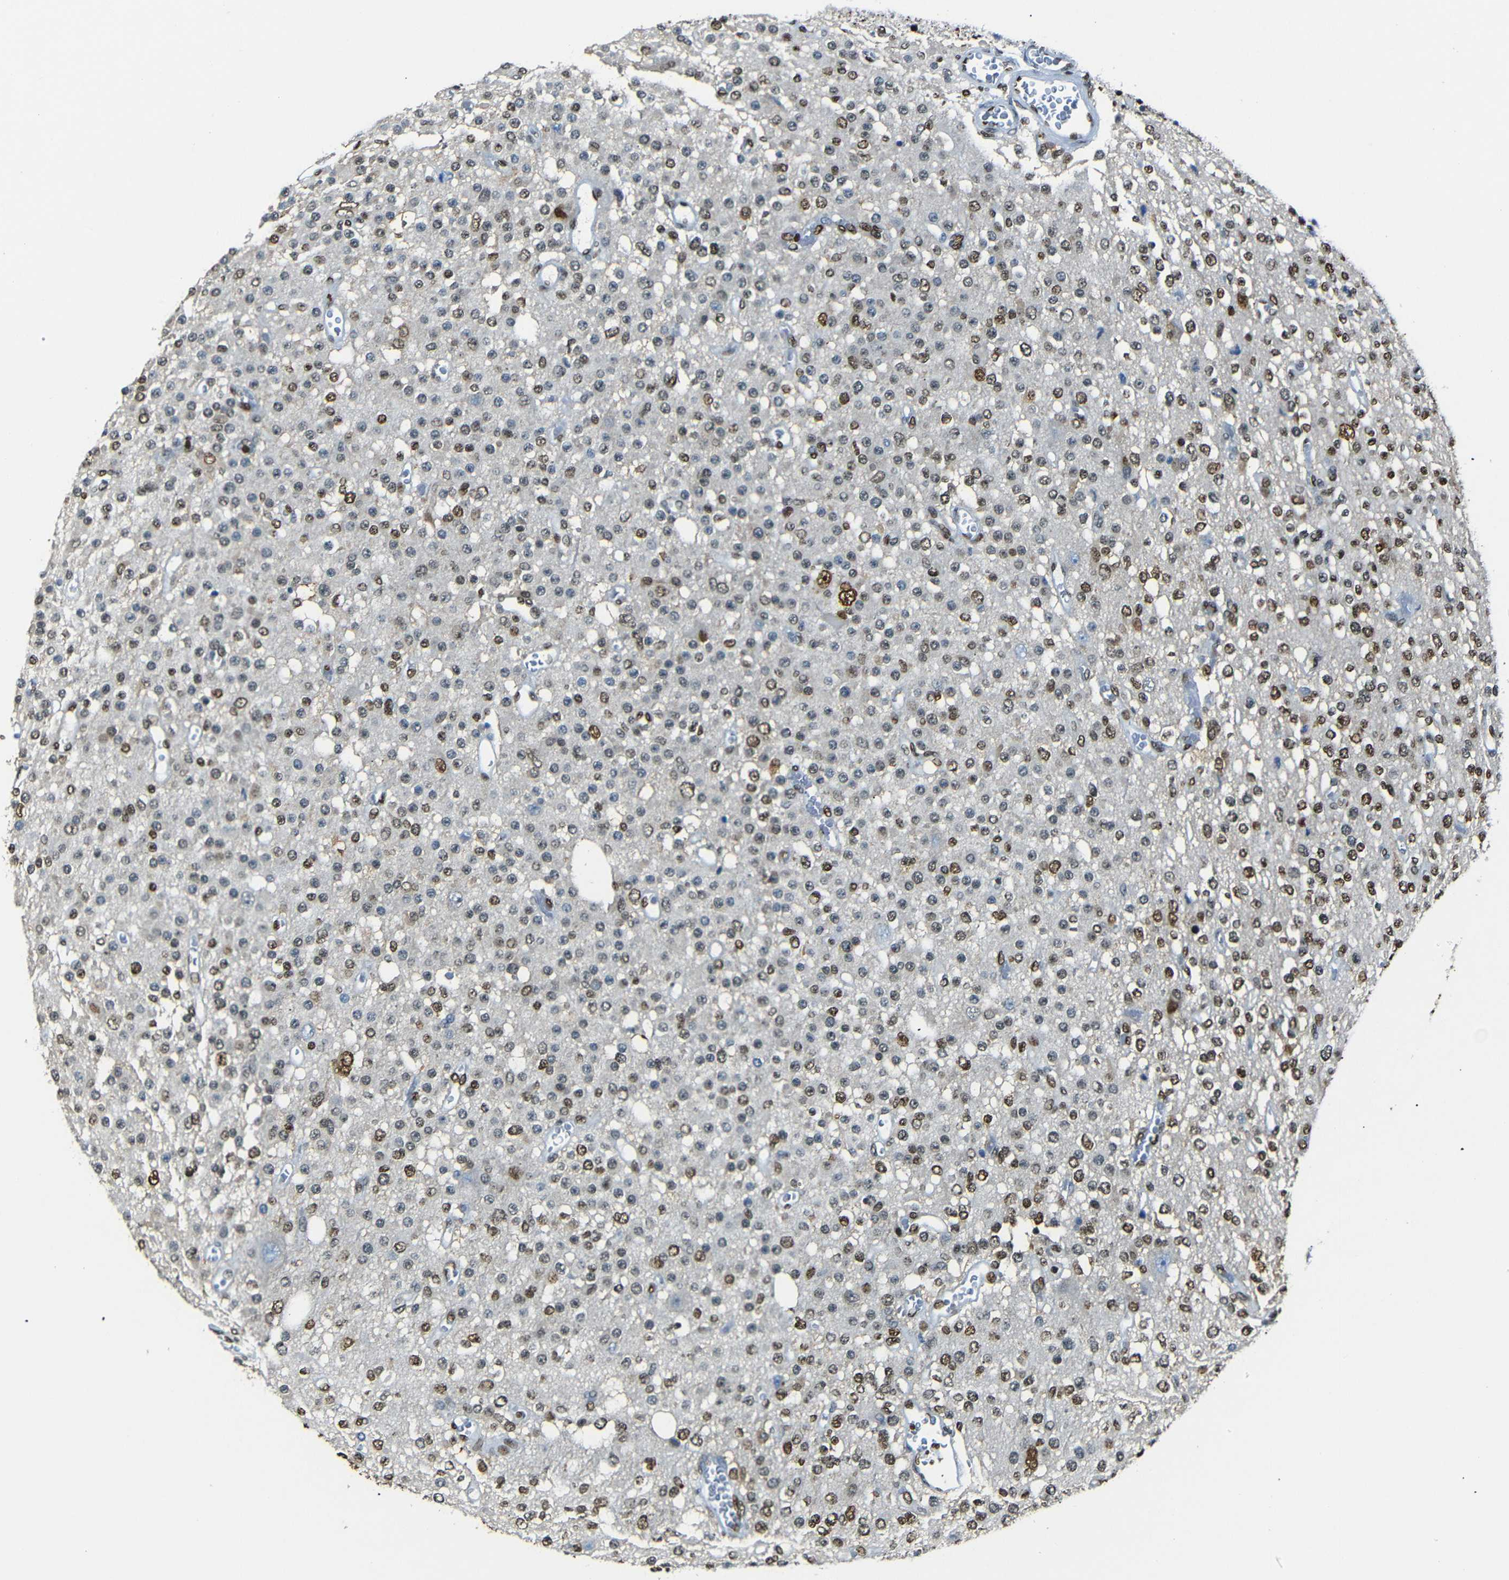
{"staining": {"intensity": "strong", "quantity": "25%-75%", "location": "nuclear"}, "tissue": "glioma", "cell_type": "Tumor cells", "image_type": "cancer", "snomed": [{"axis": "morphology", "description": "Glioma, malignant, Low grade"}, {"axis": "topography", "description": "Brain"}], "caption": "Human glioma stained with a protein marker demonstrates strong staining in tumor cells.", "gene": "HMGN1", "patient": {"sex": "male", "age": 38}}